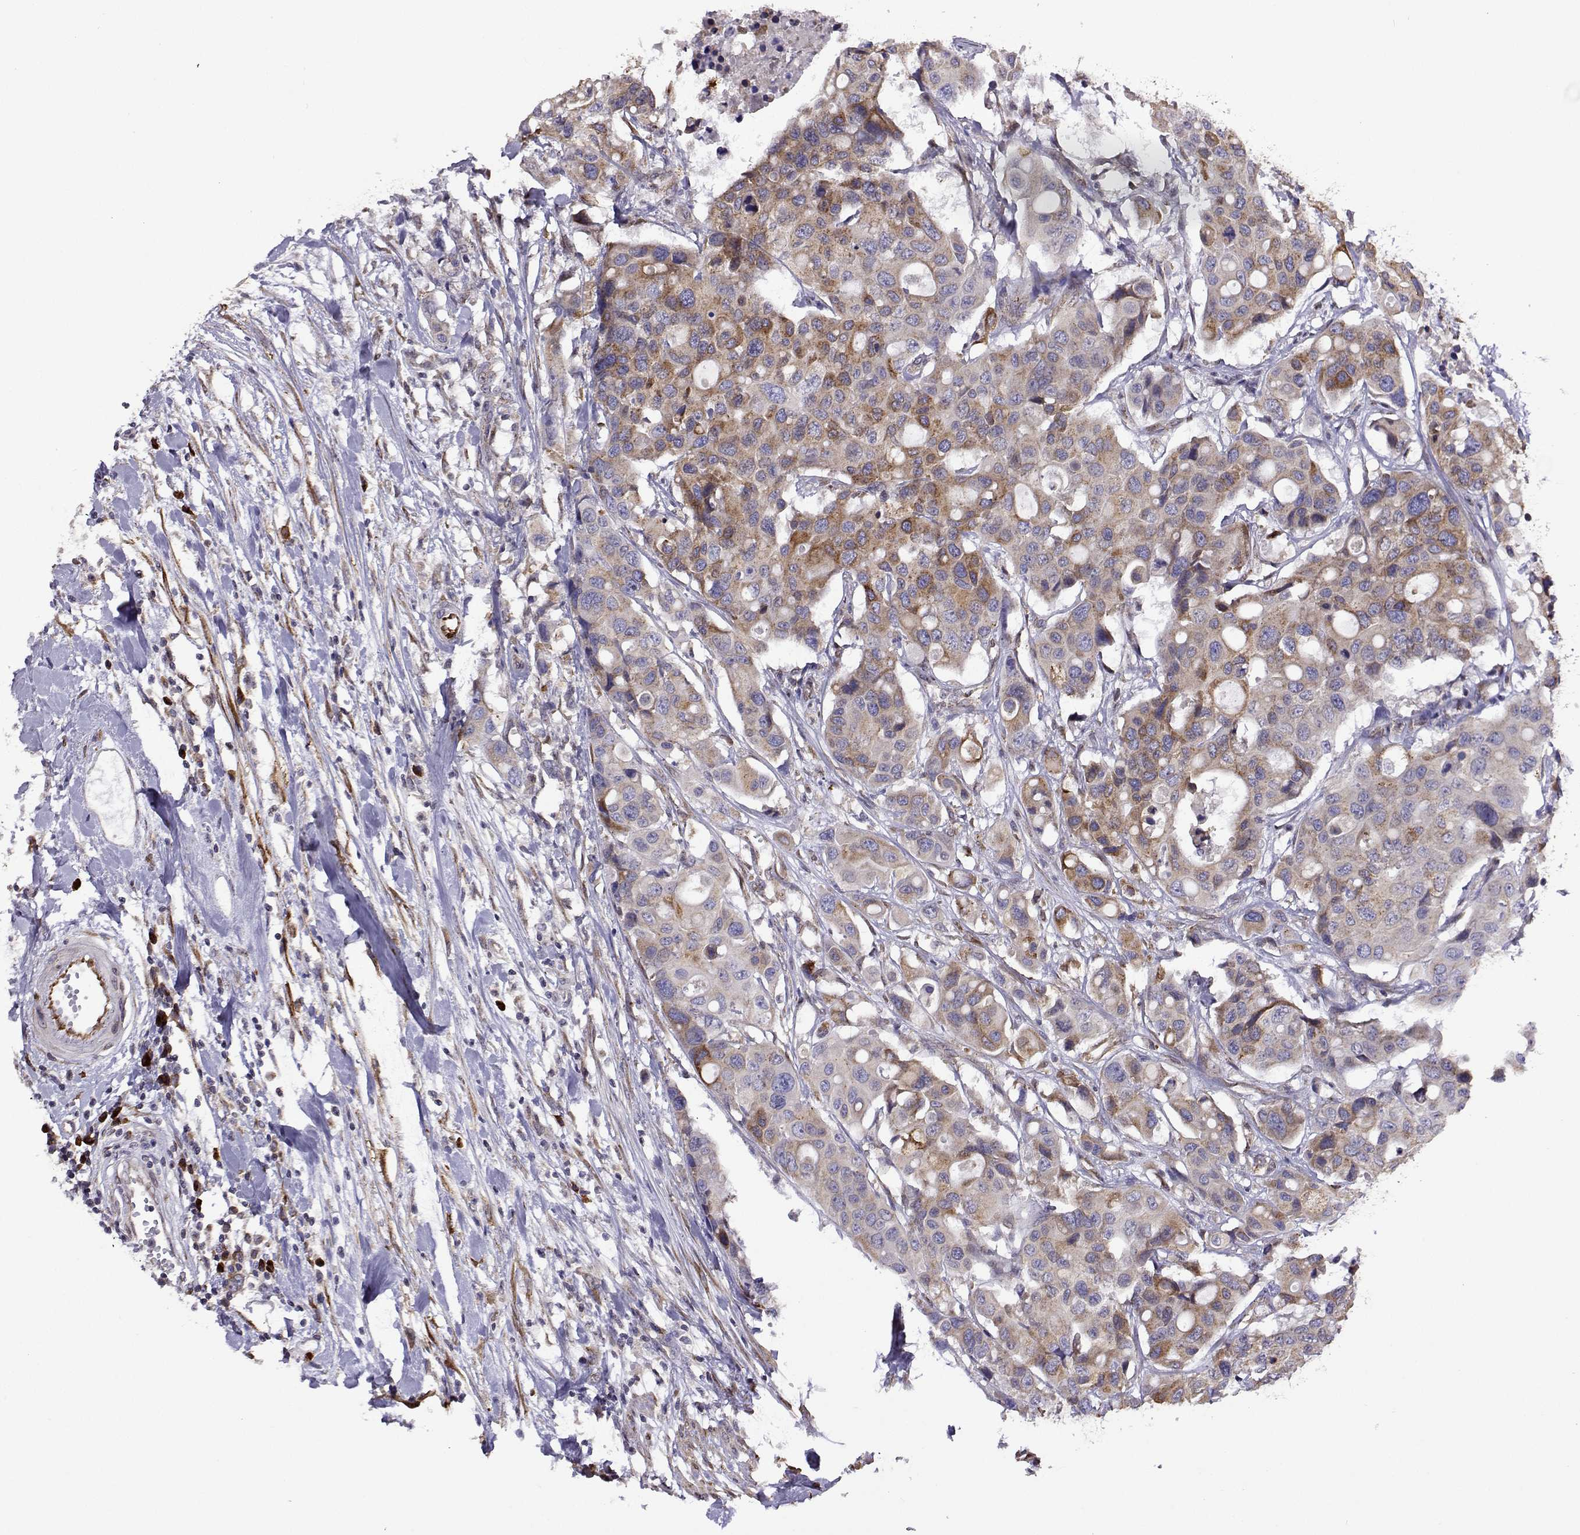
{"staining": {"intensity": "moderate", "quantity": "<25%", "location": "cytoplasmic/membranous"}, "tissue": "colorectal cancer", "cell_type": "Tumor cells", "image_type": "cancer", "snomed": [{"axis": "morphology", "description": "Adenocarcinoma, NOS"}, {"axis": "topography", "description": "Colon"}], "caption": "Protein analysis of colorectal adenocarcinoma tissue demonstrates moderate cytoplasmic/membranous positivity in about <25% of tumor cells. (DAB = brown stain, brightfield microscopy at high magnification).", "gene": "PGRMC2", "patient": {"sex": "male", "age": 77}}